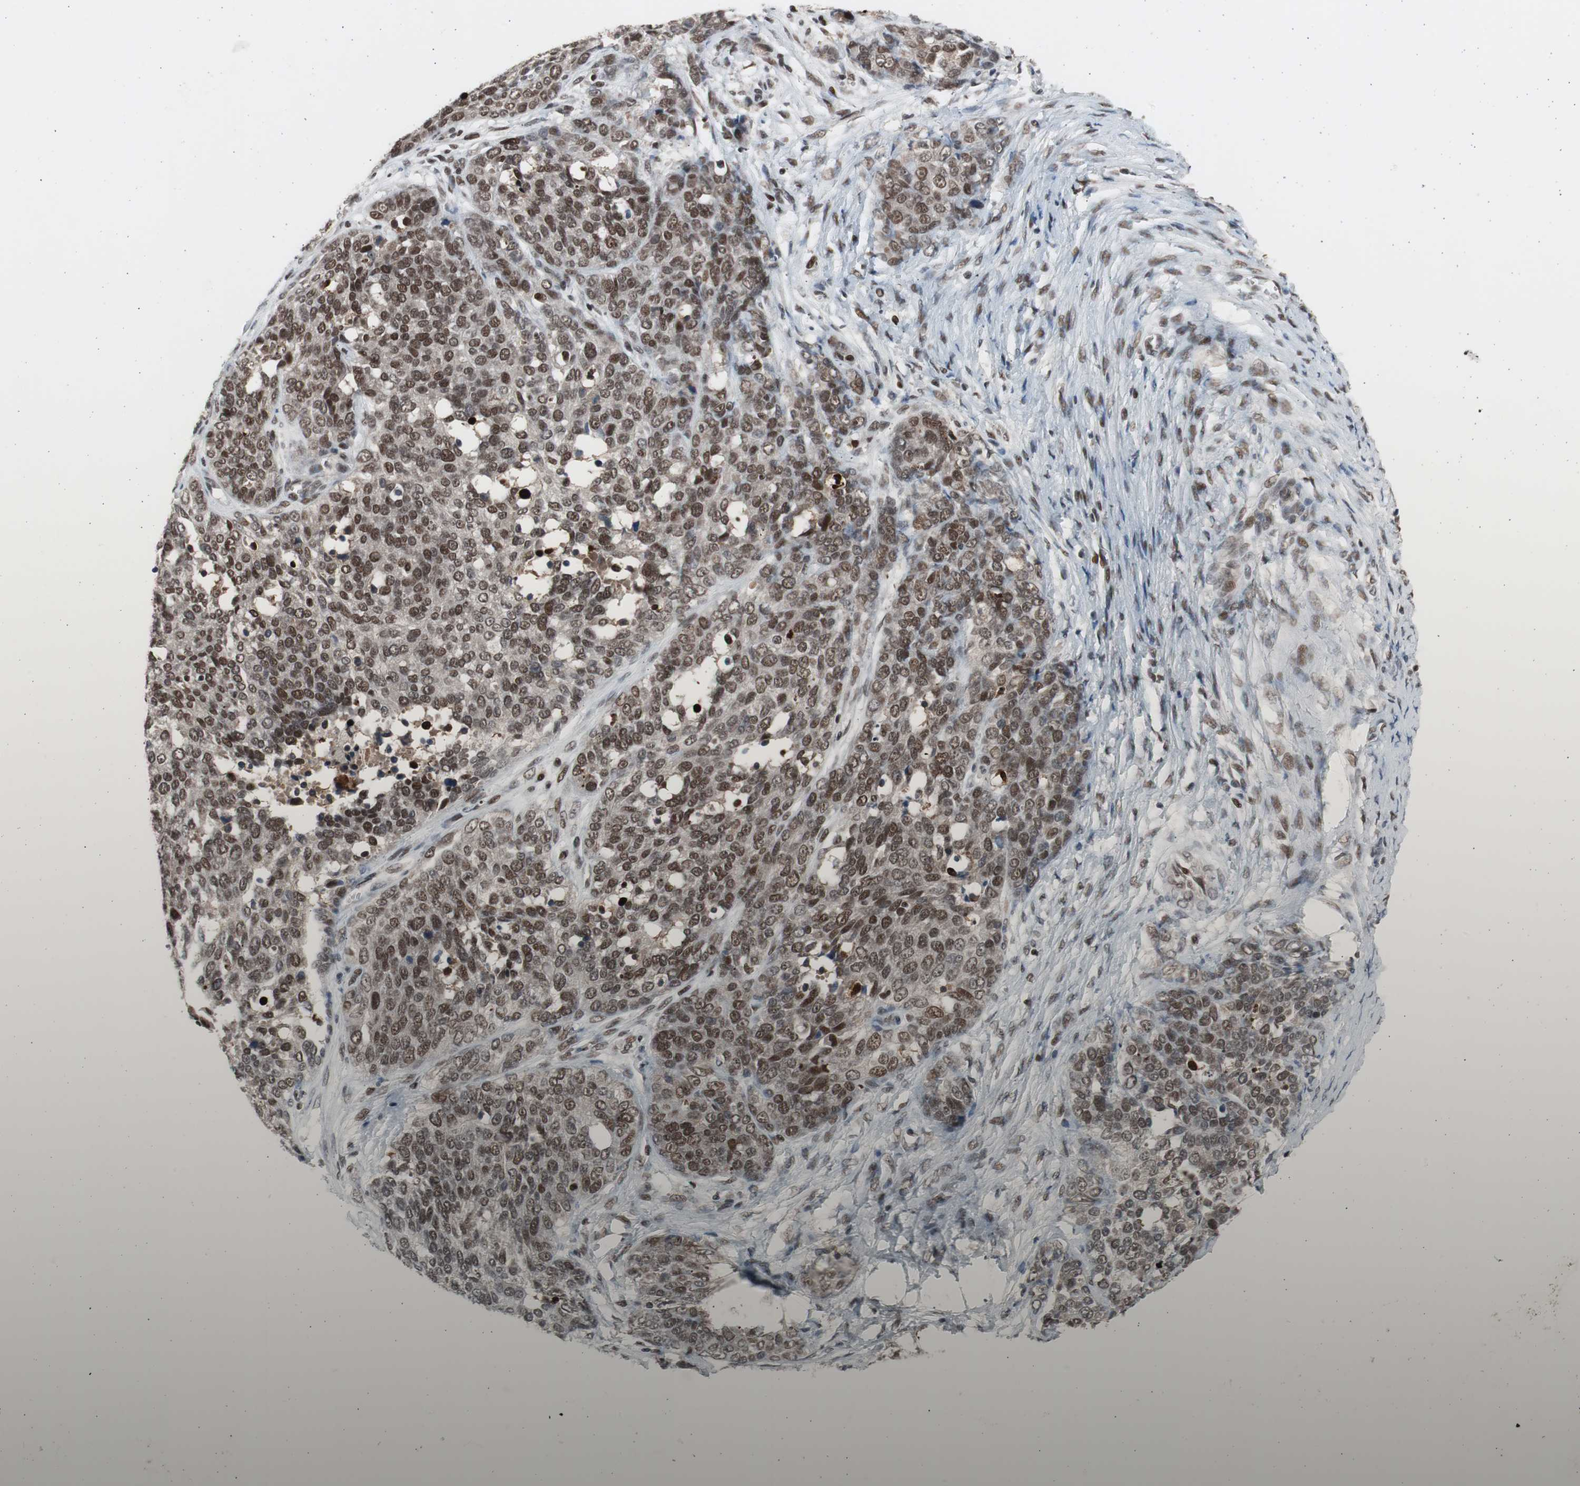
{"staining": {"intensity": "strong", "quantity": ">75%", "location": "nuclear"}, "tissue": "ovarian cancer", "cell_type": "Tumor cells", "image_type": "cancer", "snomed": [{"axis": "morphology", "description": "Cystadenocarcinoma, serous, NOS"}, {"axis": "topography", "description": "Ovary"}], "caption": "Brown immunohistochemical staining in serous cystadenocarcinoma (ovarian) demonstrates strong nuclear positivity in about >75% of tumor cells.", "gene": "RPA1", "patient": {"sex": "female", "age": 44}}